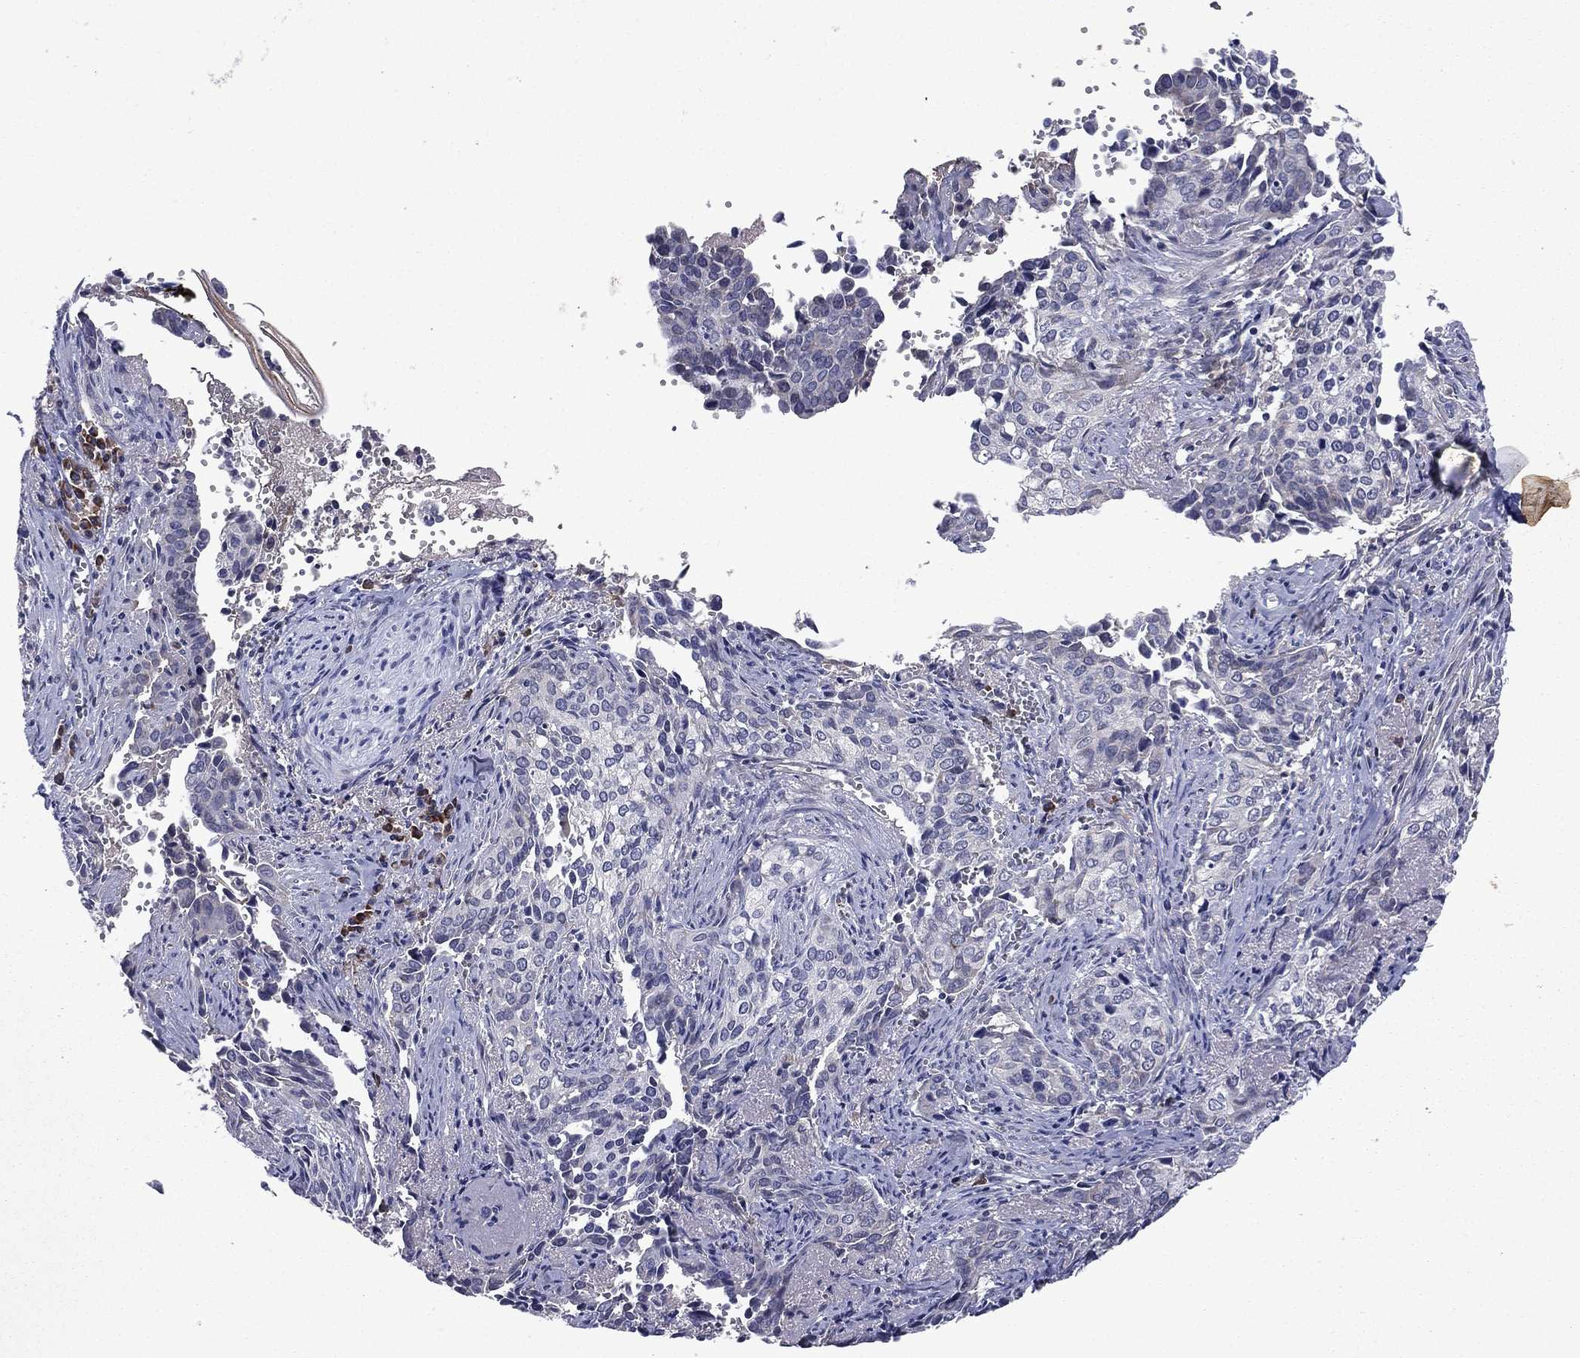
{"staining": {"intensity": "negative", "quantity": "none", "location": "none"}, "tissue": "cervical cancer", "cell_type": "Tumor cells", "image_type": "cancer", "snomed": [{"axis": "morphology", "description": "Squamous cell carcinoma, NOS"}, {"axis": "topography", "description": "Cervix"}], "caption": "Cervical cancer was stained to show a protein in brown. There is no significant staining in tumor cells.", "gene": "ECM1", "patient": {"sex": "female", "age": 29}}